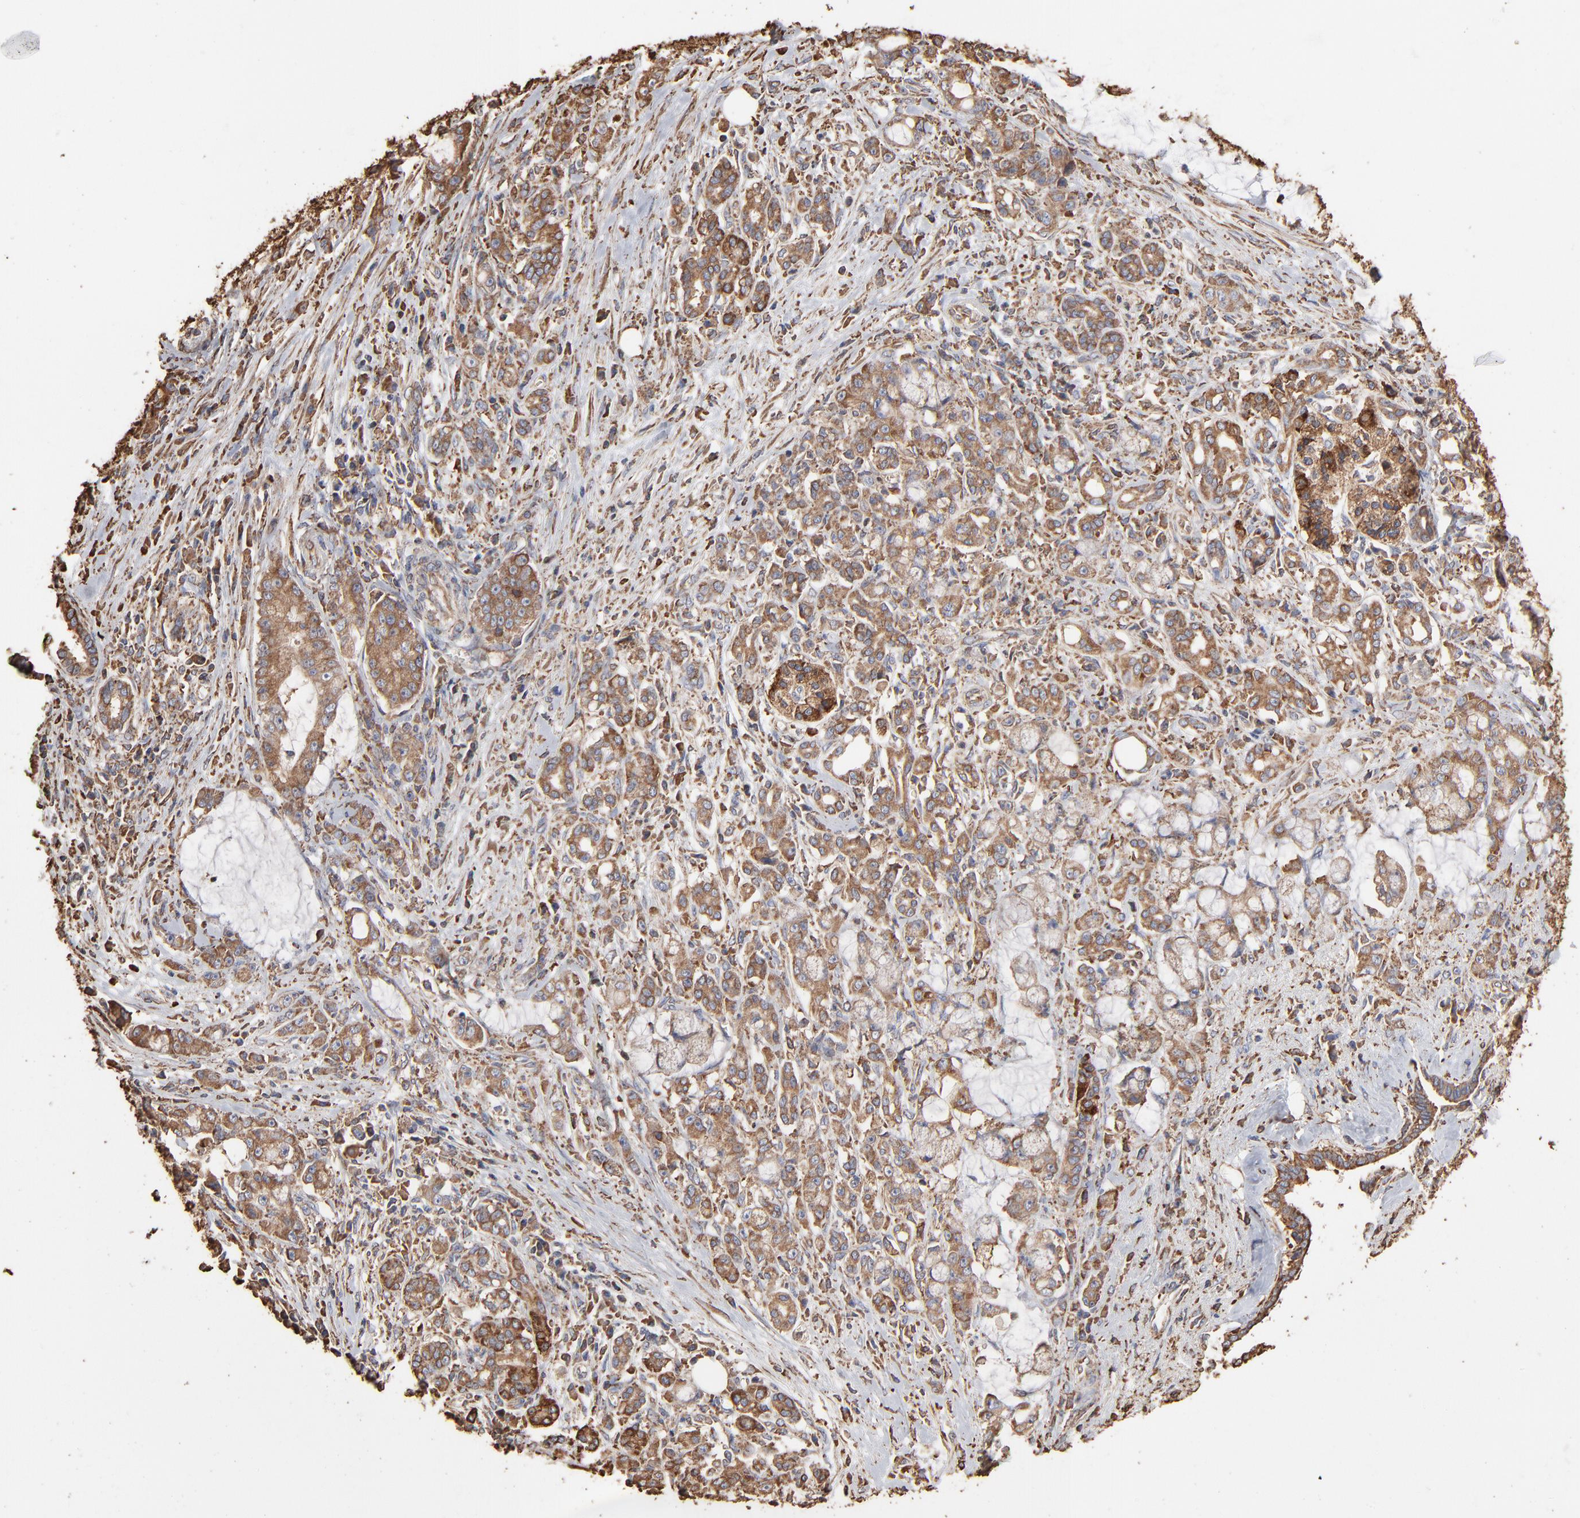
{"staining": {"intensity": "moderate", "quantity": ">75%", "location": "cytoplasmic/membranous"}, "tissue": "pancreatic cancer", "cell_type": "Tumor cells", "image_type": "cancer", "snomed": [{"axis": "morphology", "description": "Adenocarcinoma, NOS"}, {"axis": "topography", "description": "Pancreas"}], "caption": "Protein expression analysis of pancreatic adenocarcinoma shows moderate cytoplasmic/membranous staining in approximately >75% of tumor cells. (Brightfield microscopy of DAB IHC at high magnification).", "gene": "PDIA3", "patient": {"sex": "female", "age": 73}}